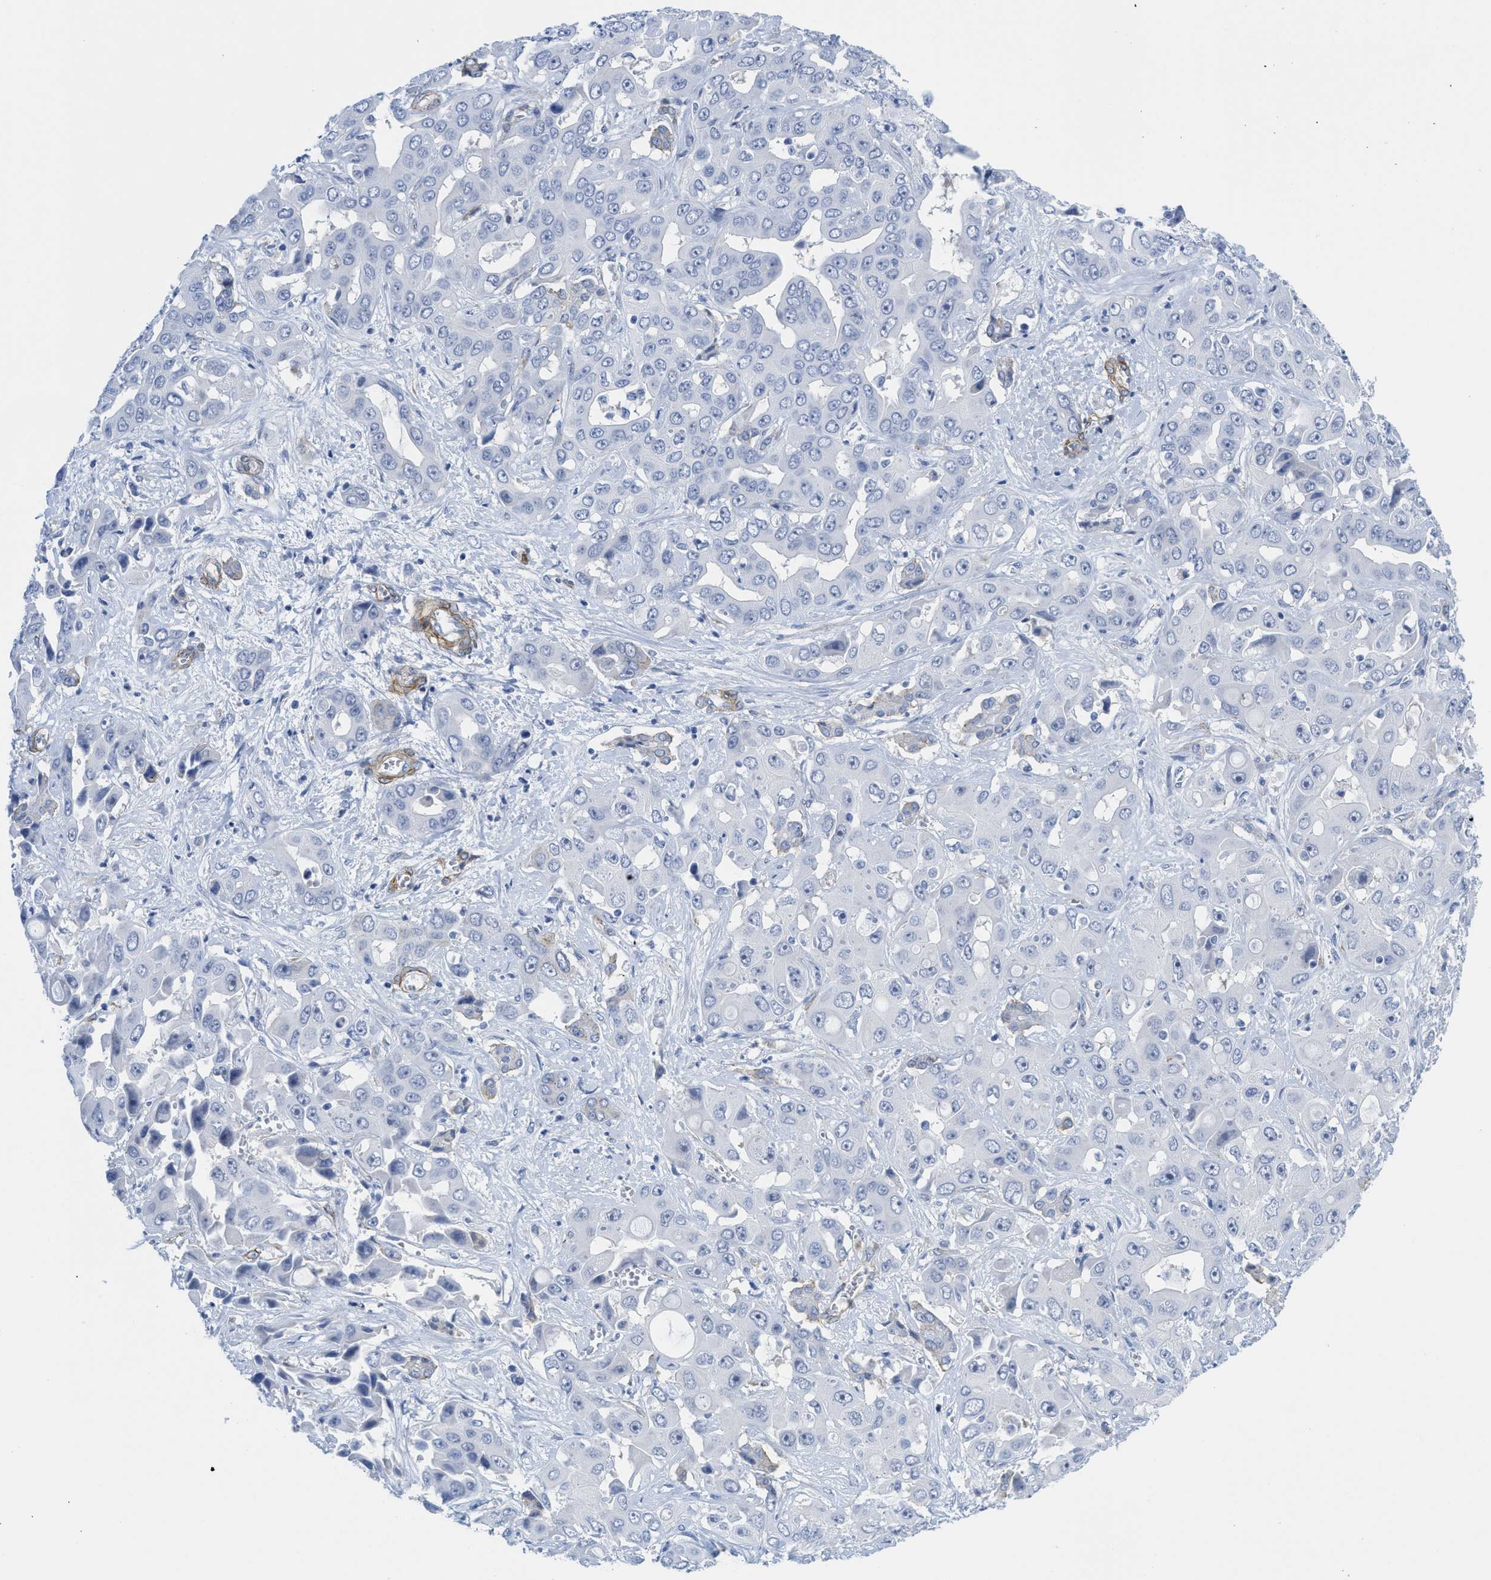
{"staining": {"intensity": "negative", "quantity": "none", "location": "none"}, "tissue": "liver cancer", "cell_type": "Tumor cells", "image_type": "cancer", "snomed": [{"axis": "morphology", "description": "Cholangiocarcinoma"}, {"axis": "topography", "description": "Liver"}], "caption": "DAB (3,3'-diaminobenzidine) immunohistochemical staining of liver cholangiocarcinoma displays no significant positivity in tumor cells.", "gene": "TUB", "patient": {"sex": "female", "age": 52}}